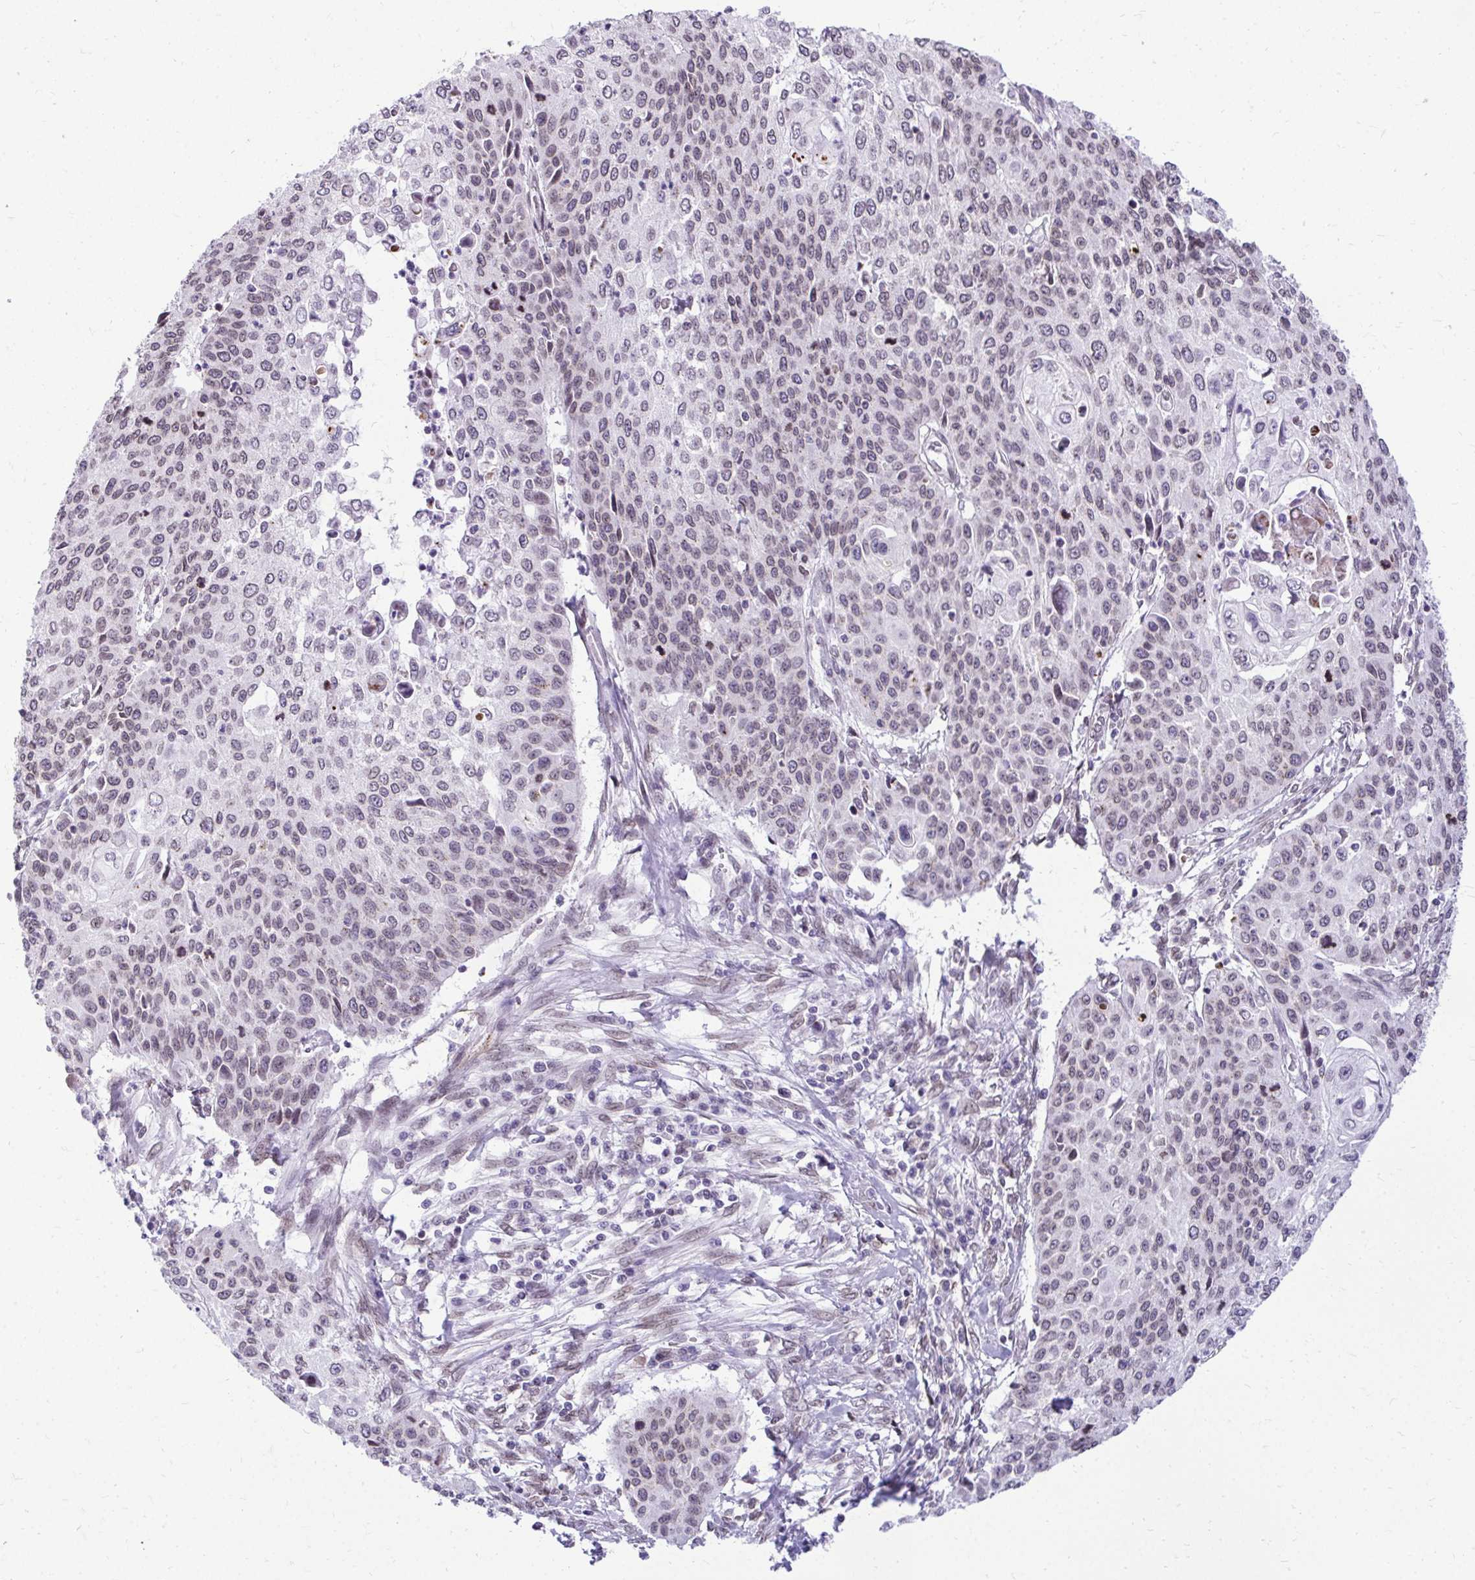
{"staining": {"intensity": "weak", "quantity": "25%-75%", "location": "nuclear"}, "tissue": "cervical cancer", "cell_type": "Tumor cells", "image_type": "cancer", "snomed": [{"axis": "morphology", "description": "Squamous cell carcinoma, NOS"}, {"axis": "topography", "description": "Cervix"}], "caption": "Human cervical squamous cell carcinoma stained with a brown dye displays weak nuclear positive positivity in about 25%-75% of tumor cells.", "gene": "BANF1", "patient": {"sex": "female", "age": 65}}